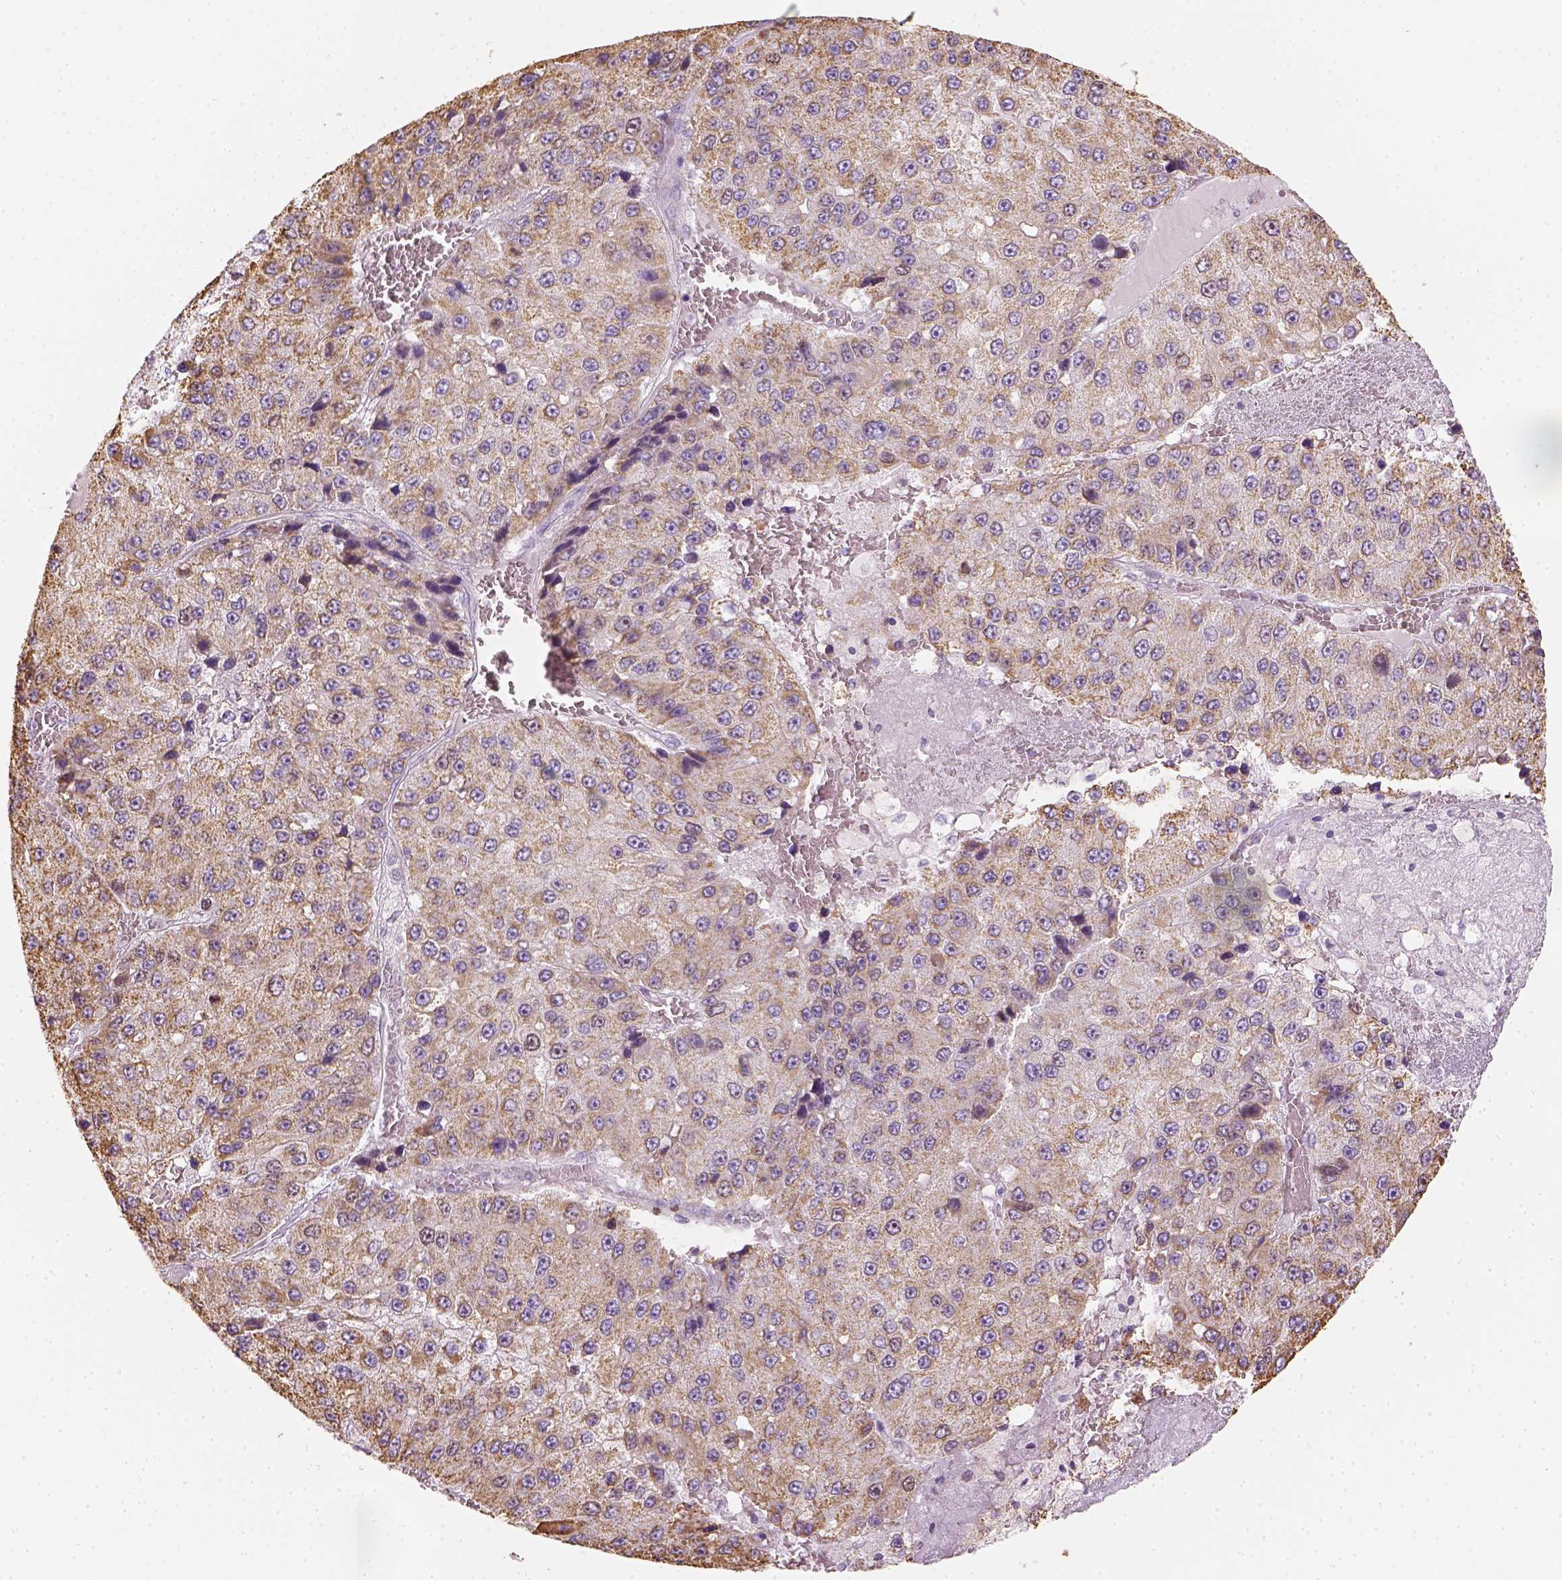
{"staining": {"intensity": "moderate", "quantity": ">75%", "location": "cytoplasmic/membranous"}, "tissue": "liver cancer", "cell_type": "Tumor cells", "image_type": "cancer", "snomed": [{"axis": "morphology", "description": "Carcinoma, Hepatocellular, NOS"}, {"axis": "topography", "description": "Liver"}], "caption": "Human hepatocellular carcinoma (liver) stained for a protein (brown) shows moderate cytoplasmic/membranous positive staining in approximately >75% of tumor cells.", "gene": "LCA5", "patient": {"sex": "female", "age": 73}}